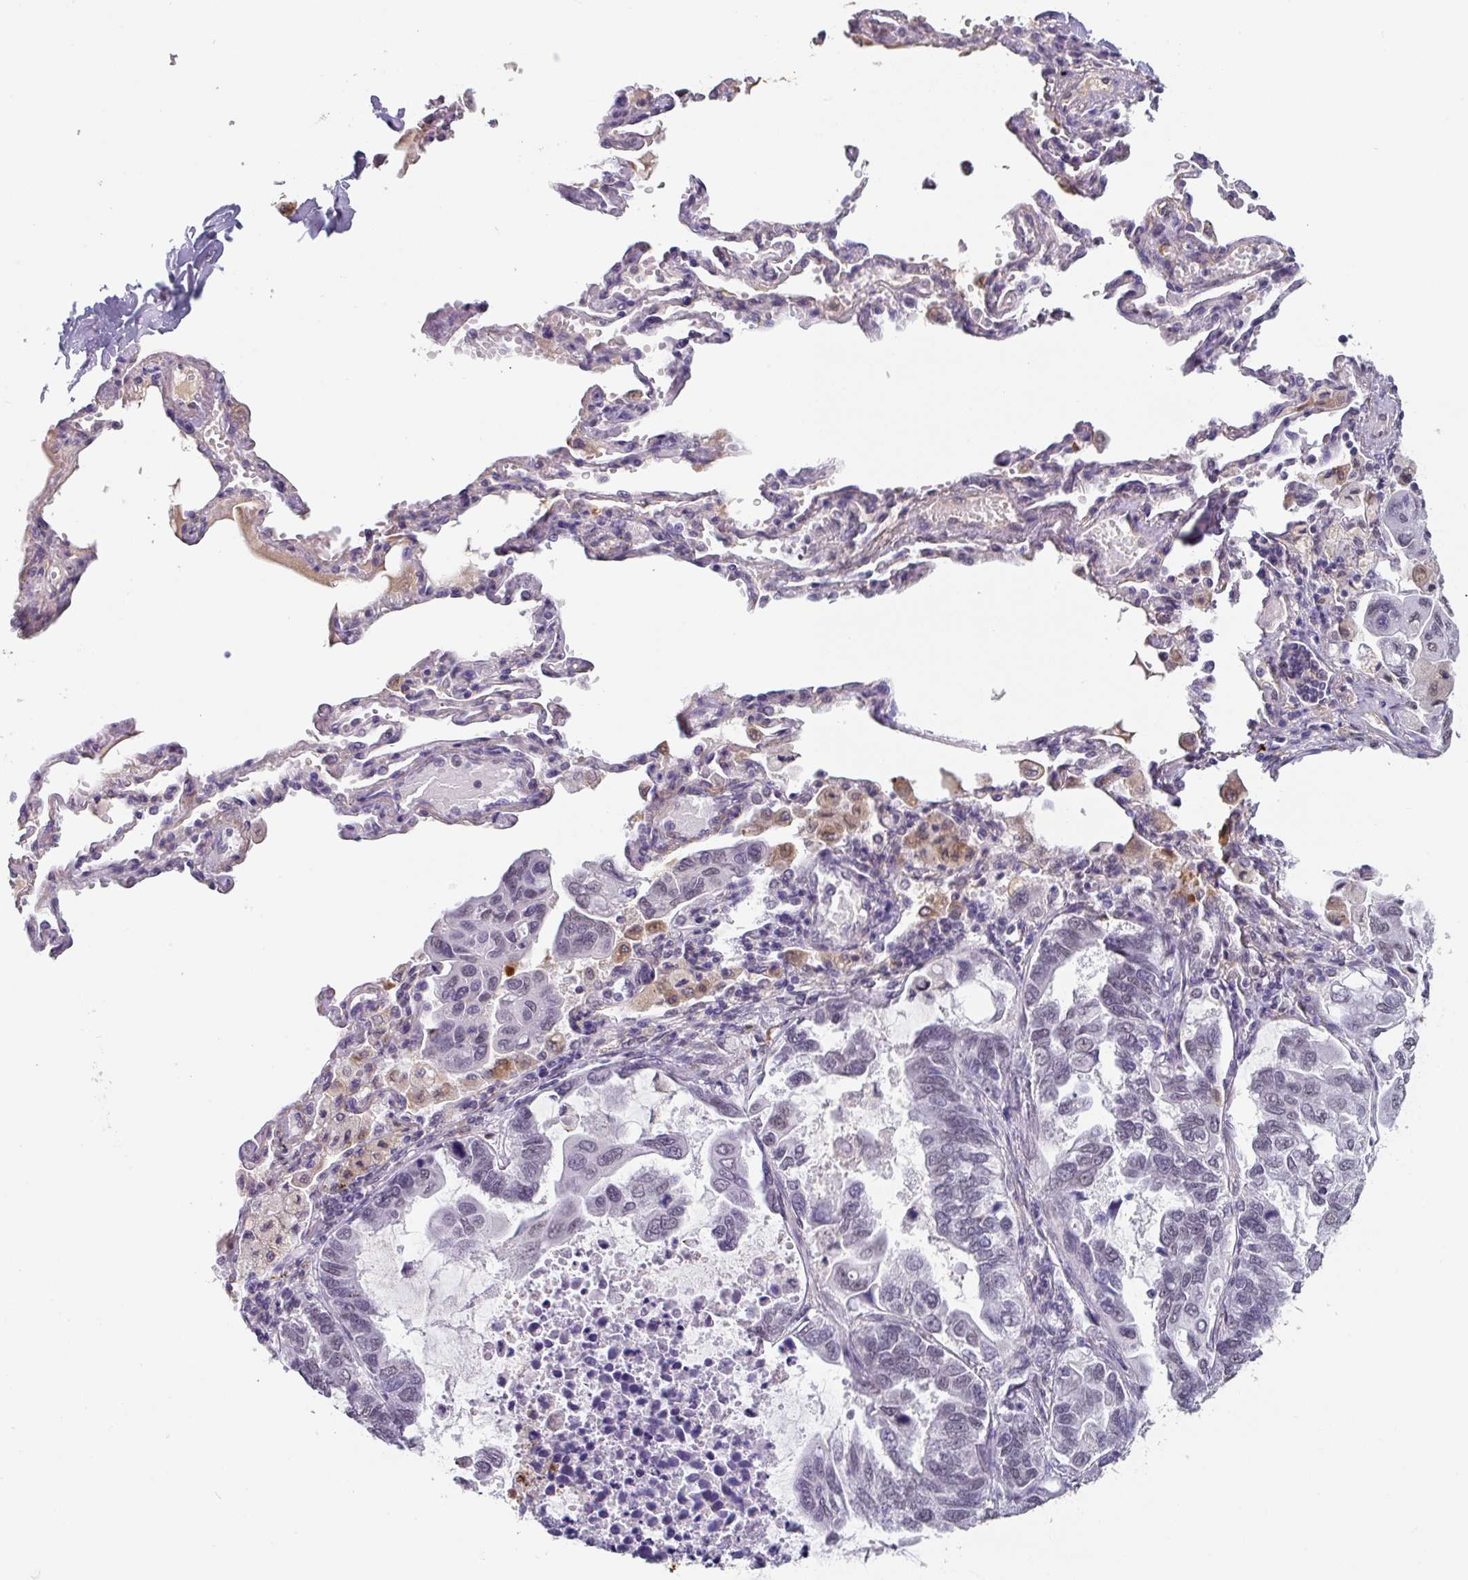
{"staining": {"intensity": "negative", "quantity": "none", "location": "none"}, "tissue": "lung cancer", "cell_type": "Tumor cells", "image_type": "cancer", "snomed": [{"axis": "morphology", "description": "Adenocarcinoma, NOS"}, {"axis": "topography", "description": "Lung"}], "caption": "Lung cancer (adenocarcinoma) stained for a protein using immunohistochemistry displays no positivity tumor cells.", "gene": "C1QB", "patient": {"sex": "male", "age": 64}}